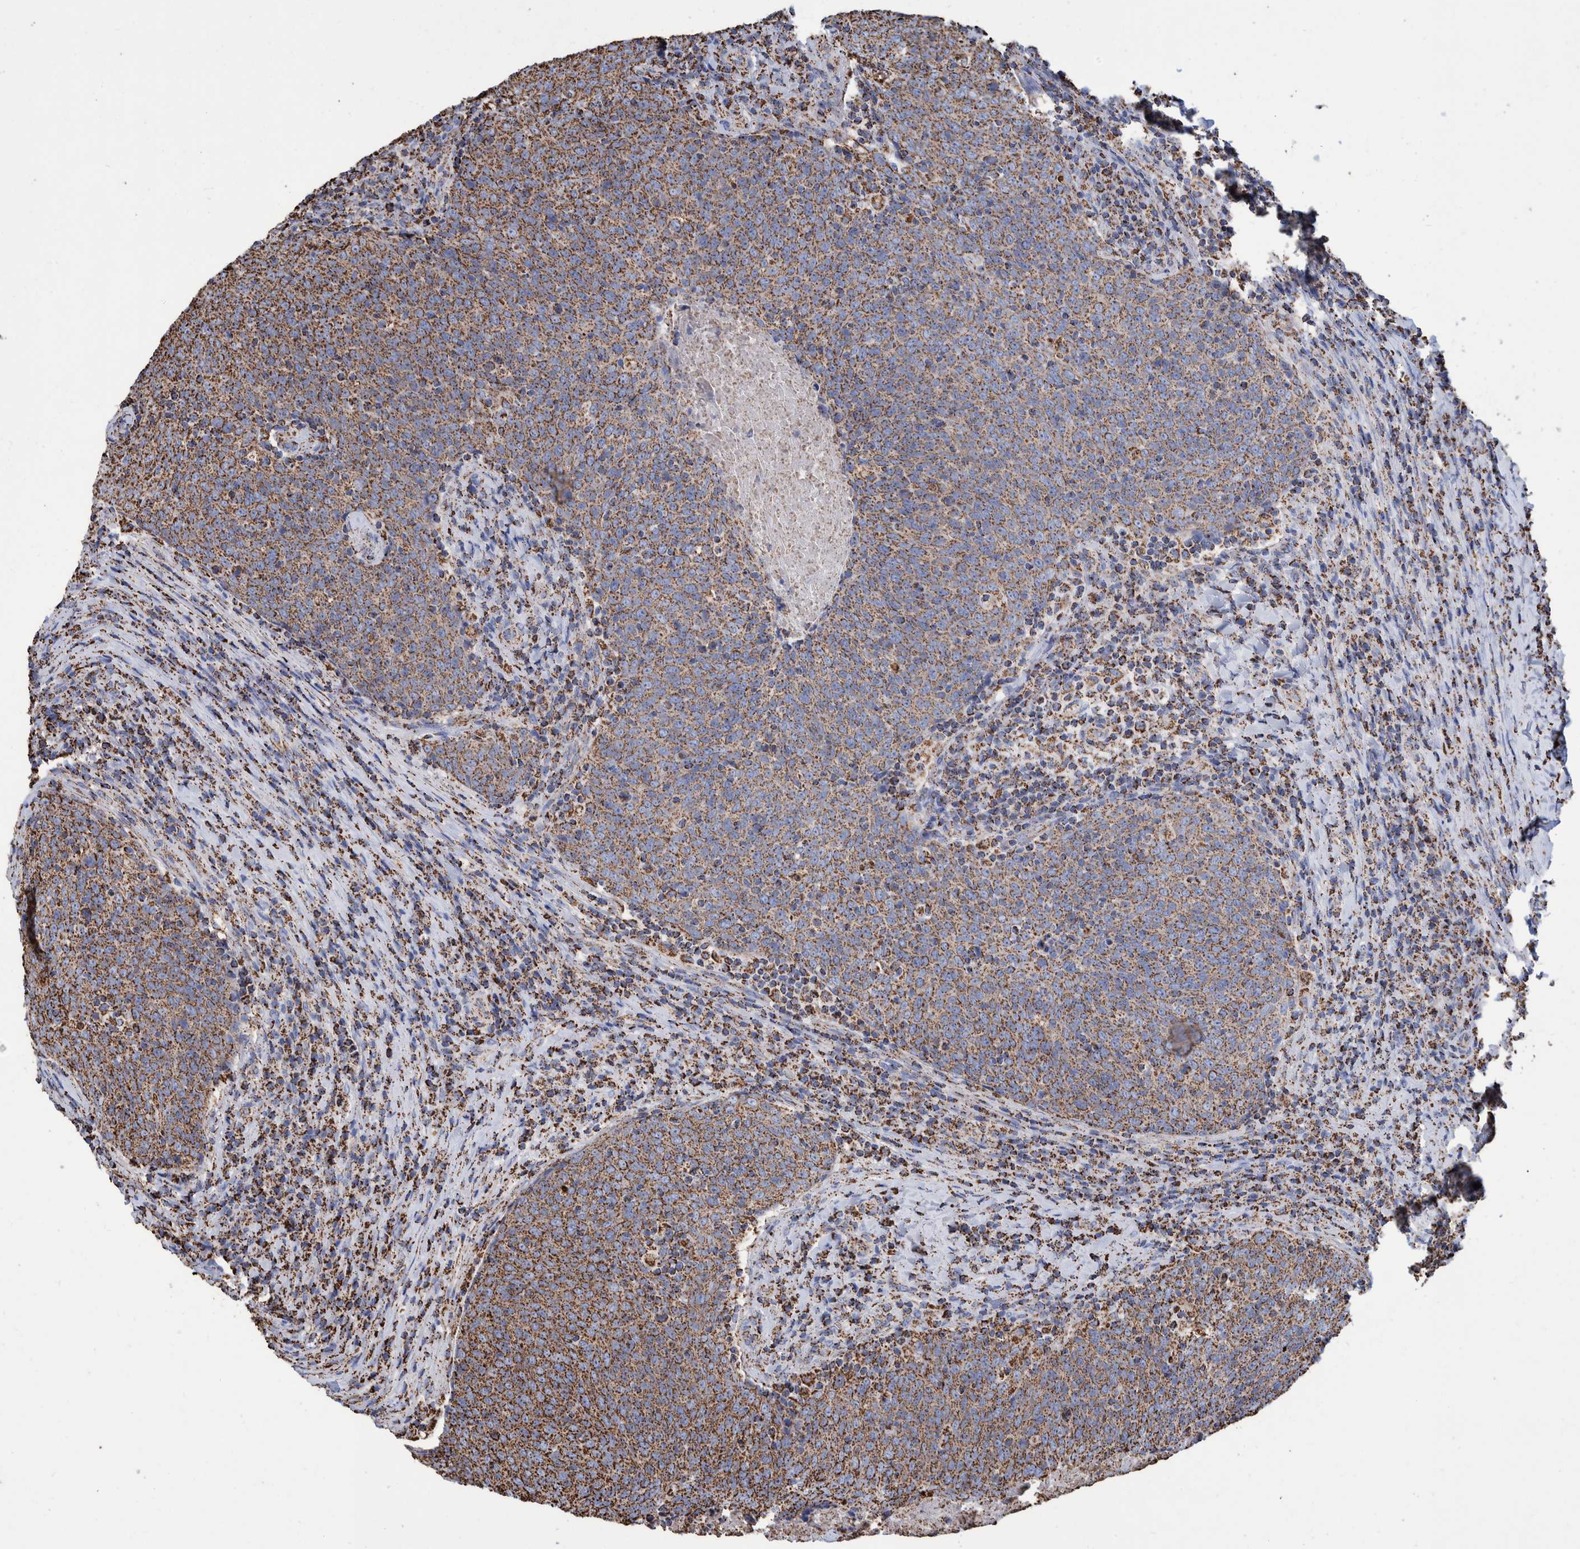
{"staining": {"intensity": "strong", "quantity": ">75%", "location": "cytoplasmic/membranous"}, "tissue": "head and neck cancer", "cell_type": "Tumor cells", "image_type": "cancer", "snomed": [{"axis": "morphology", "description": "Squamous cell carcinoma, NOS"}, {"axis": "morphology", "description": "Squamous cell carcinoma, metastatic, NOS"}, {"axis": "topography", "description": "Lymph node"}, {"axis": "topography", "description": "Head-Neck"}], "caption": "Protein analysis of squamous cell carcinoma (head and neck) tissue shows strong cytoplasmic/membranous staining in about >75% of tumor cells.", "gene": "VPS26C", "patient": {"sex": "male", "age": 62}}